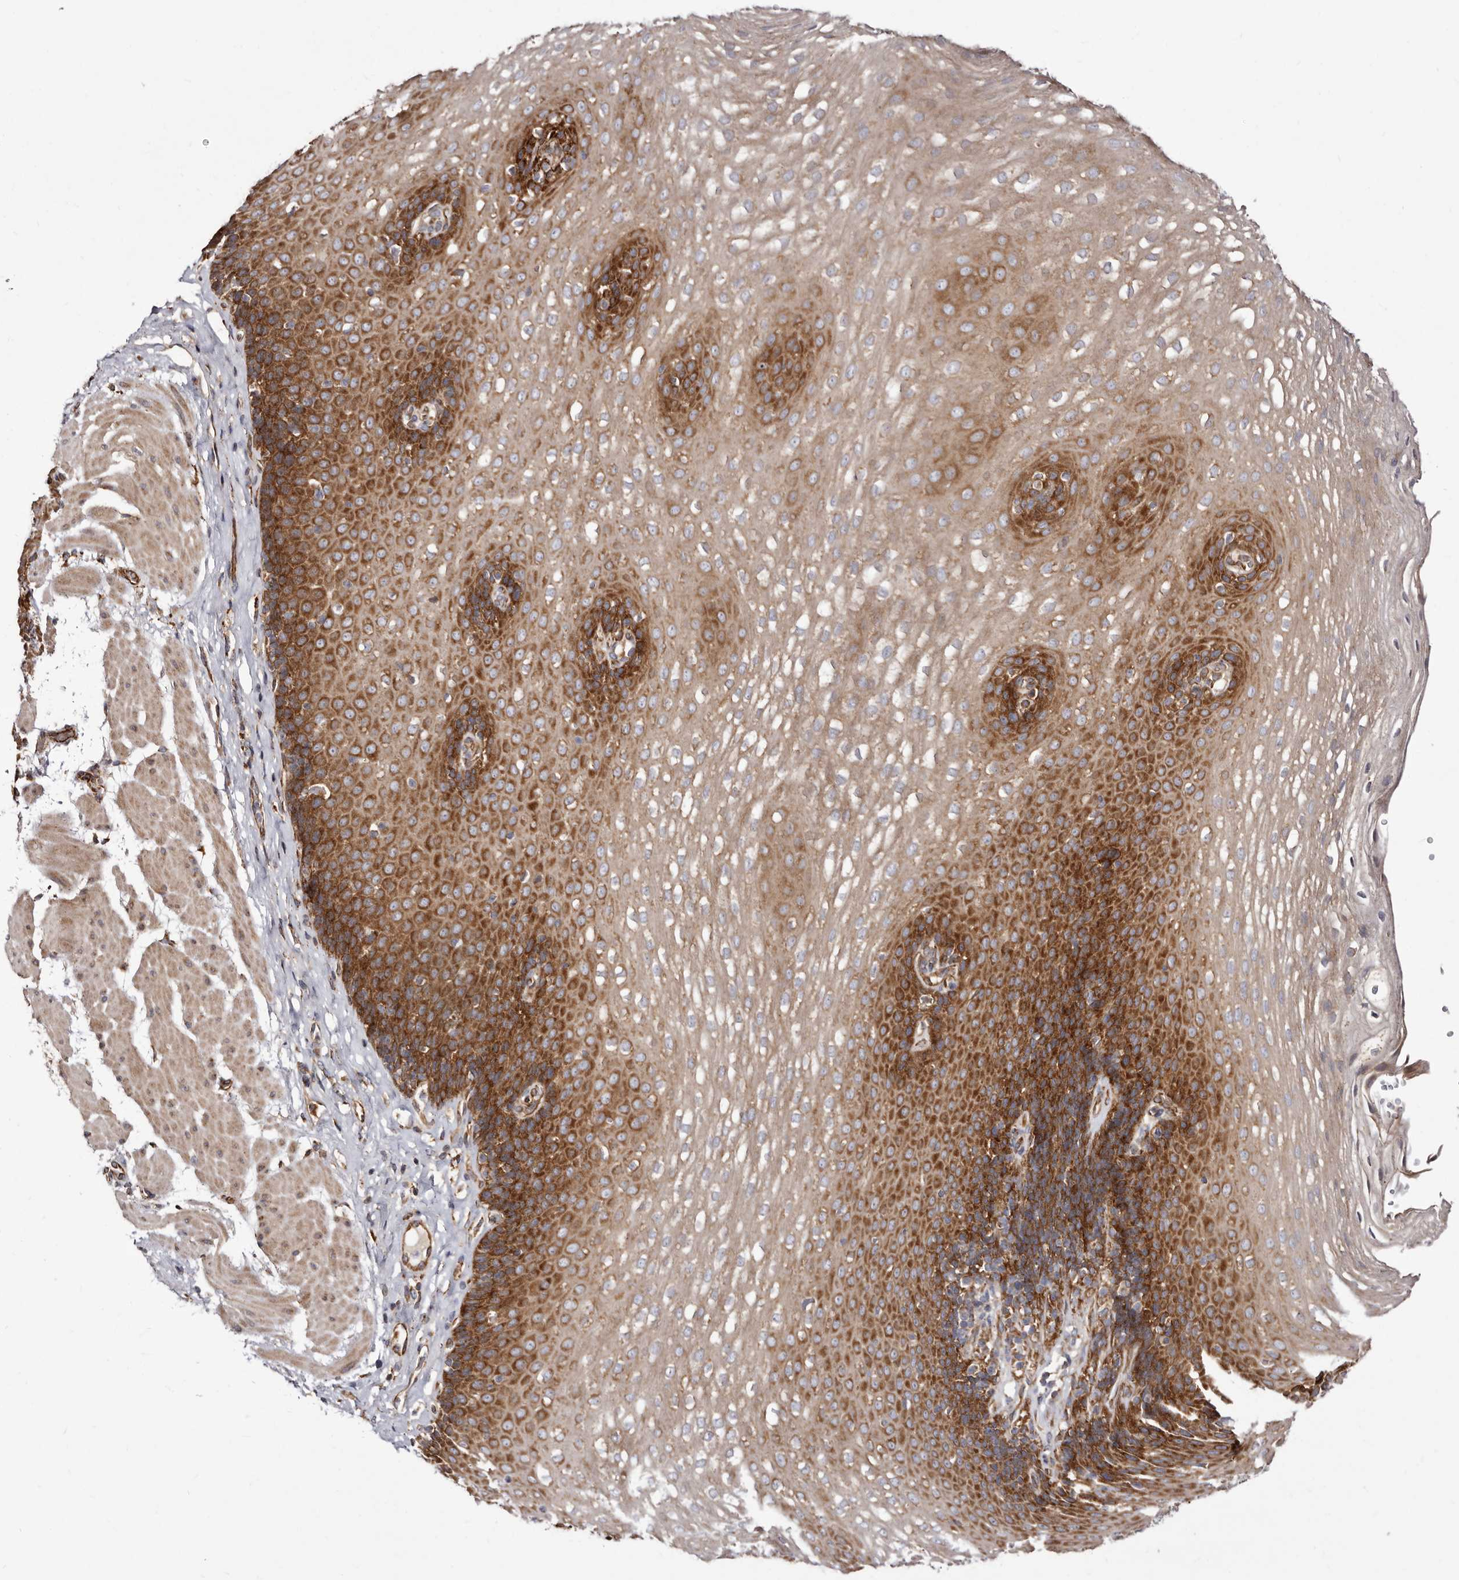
{"staining": {"intensity": "moderate", "quantity": "25%-75%", "location": "cytoplasmic/membranous"}, "tissue": "esophagus", "cell_type": "Squamous epithelial cells", "image_type": "normal", "snomed": [{"axis": "morphology", "description": "Normal tissue, NOS"}, {"axis": "topography", "description": "Esophagus"}], "caption": "DAB immunohistochemical staining of unremarkable esophagus demonstrates moderate cytoplasmic/membranous protein positivity in approximately 25%-75% of squamous epithelial cells. The staining was performed using DAB (3,3'-diaminobenzidine) to visualize the protein expression in brown, while the nuclei were stained in blue with hematoxylin (Magnification: 20x).", "gene": "LUZP1", "patient": {"sex": "female", "age": 66}}